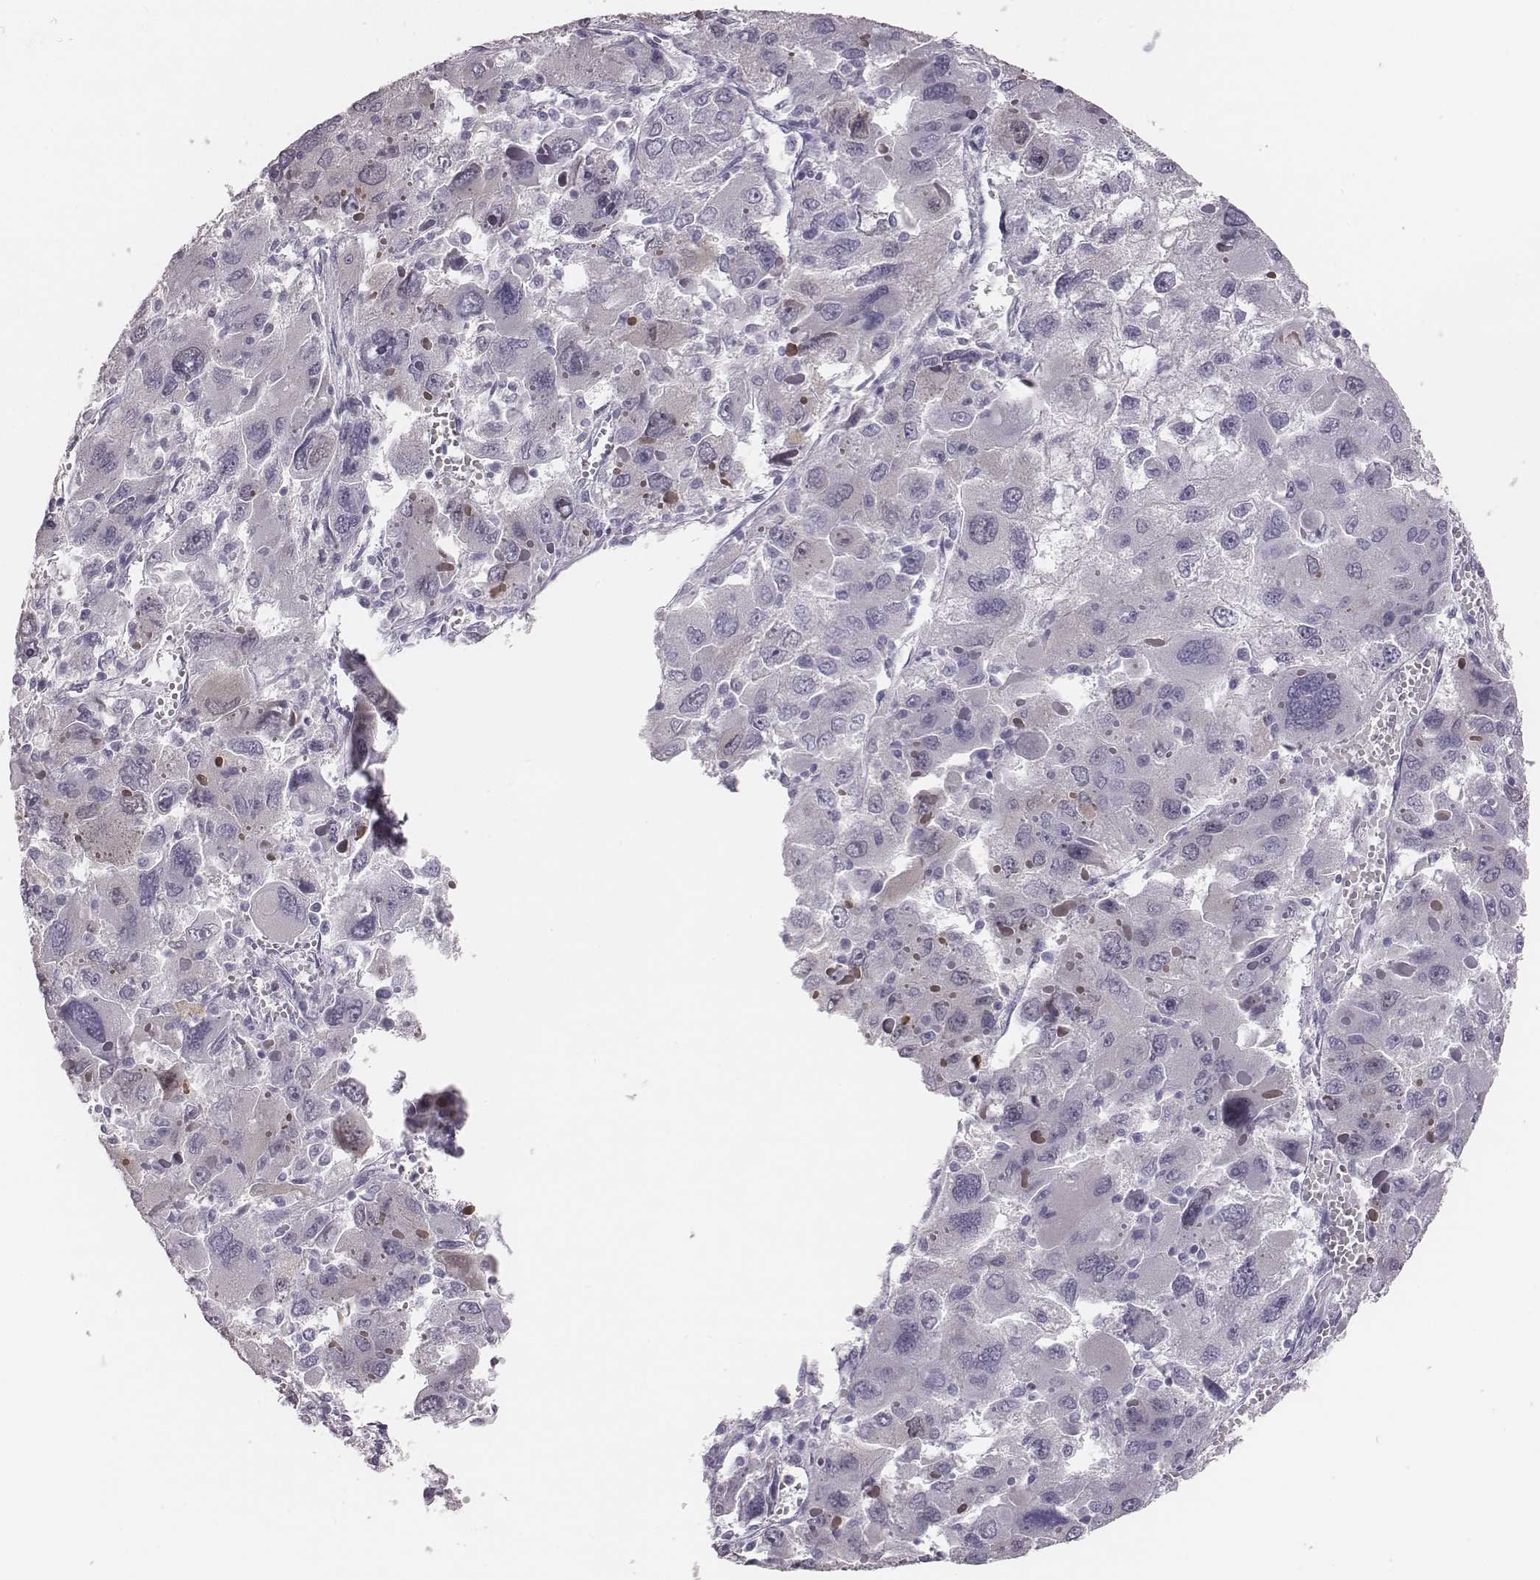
{"staining": {"intensity": "negative", "quantity": "none", "location": "none"}, "tissue": "liver cancer", "cell_type": "Tumor cells", "image_type": "cancer", "snomed": [{"axis": "morphology", "description": "Carcinoma, Hepatocellular, NOS"}, {"axis": "topography", "description": "Liver"}], "caption": "The image exhibits no staining of tumor cells in liver cancer.", "gene": "PBK", "patient": {"sex": "female", "age": 41}}